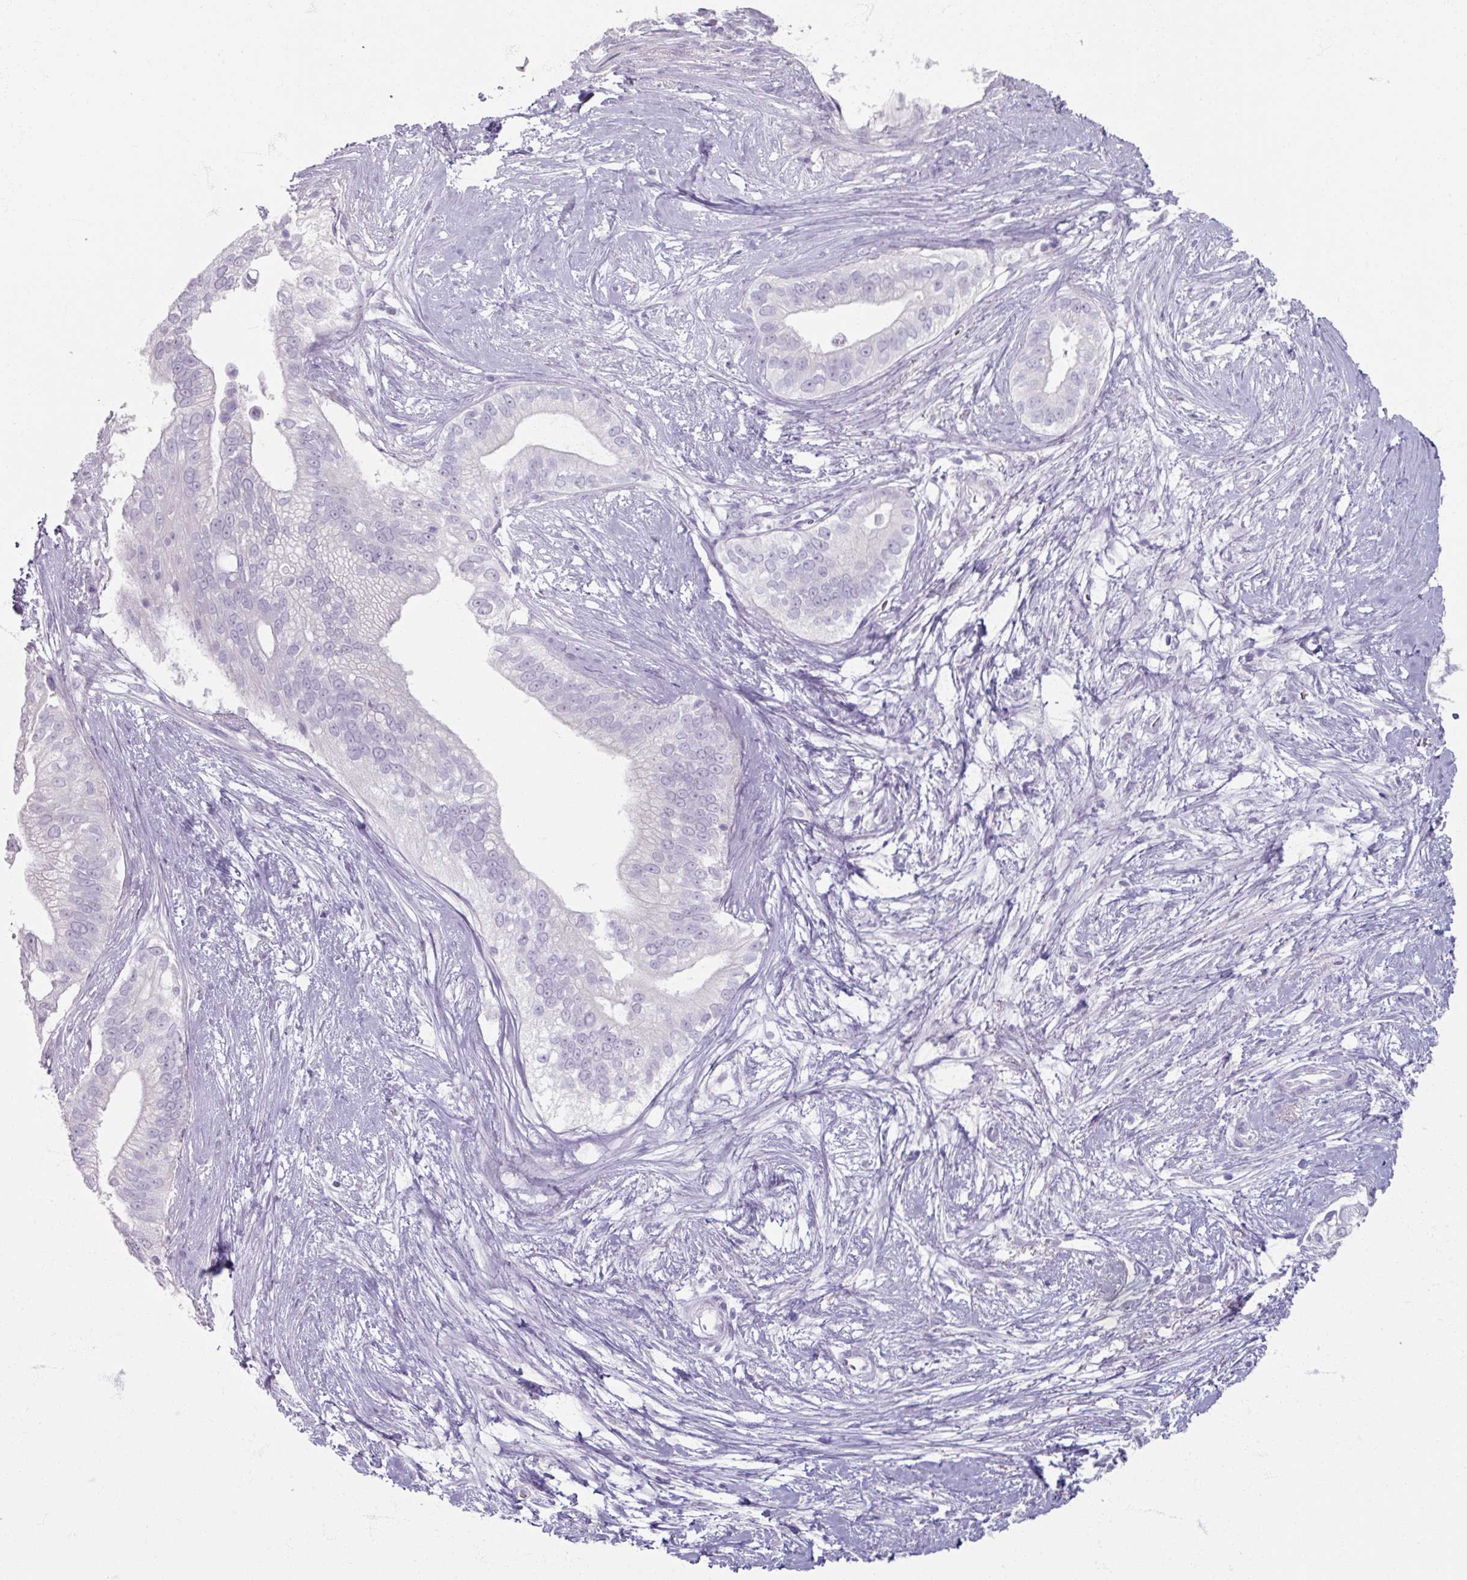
{"staining": {"intensity": "negative", "quantity": "none", "location": "none"}, "tissue": "pancreatic cancer", "cell_type": "Tumor cells", "image_type": "cancer", "snomed": [{"axis": "morphology", "description": "Adenocarcinoma, NOS"}, {"axis": "topography", "description": "Pancreas"}], "caption": "A photomicrograph of pancreatic cancer stained for a protein demonstrates no brown staining in tumor cells.", "gene": "TG", "patient": {"sex": "male", "age": 70}}